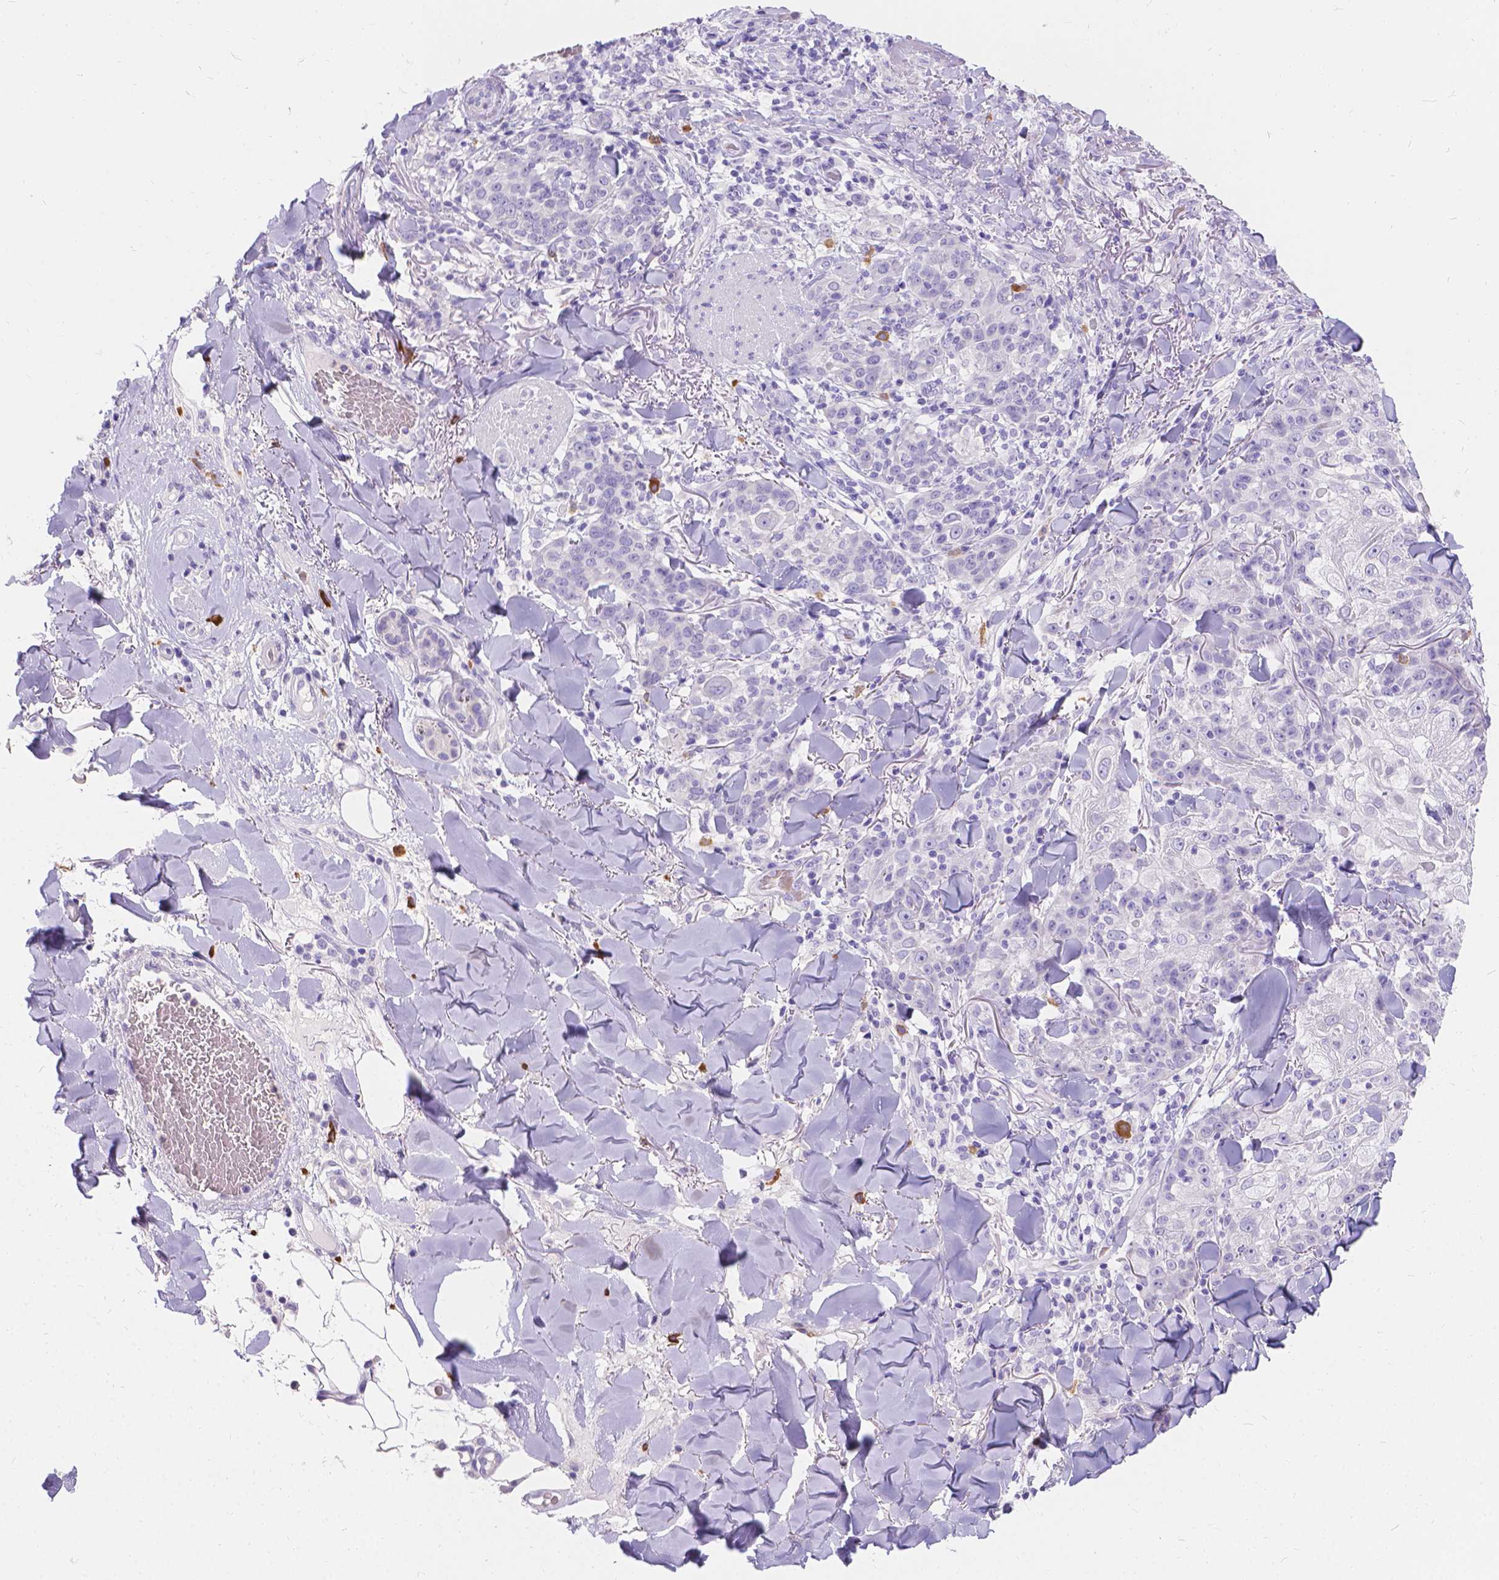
{"staining": {"intensity": "negative", "quantity": "none", "location": "none"}, "tissue": "skin cancer", "cell_type": "Tumor cells", "image_type": "cancer", "snomed": [{"axis": "morphology", "description": "Normal tissue, NOS"}, {"axis": "morphology", "description": "Squamous cell carcinoma, NOS"}, {"axis": "topography", "description": "Skin"}], "caption": "A high-resolution micrograph shows IHC staining of skin cancer (squamous cell carcinoma), which displays no significant expression in tumor cells. Brightfield microscopy of immunohistochemistry (IHC) stained with DAB (brown) and hematoxylin (blue), captured at high magnification.", "gene": "GNRHR", "patient": {"sex": "female", "age": 83}}